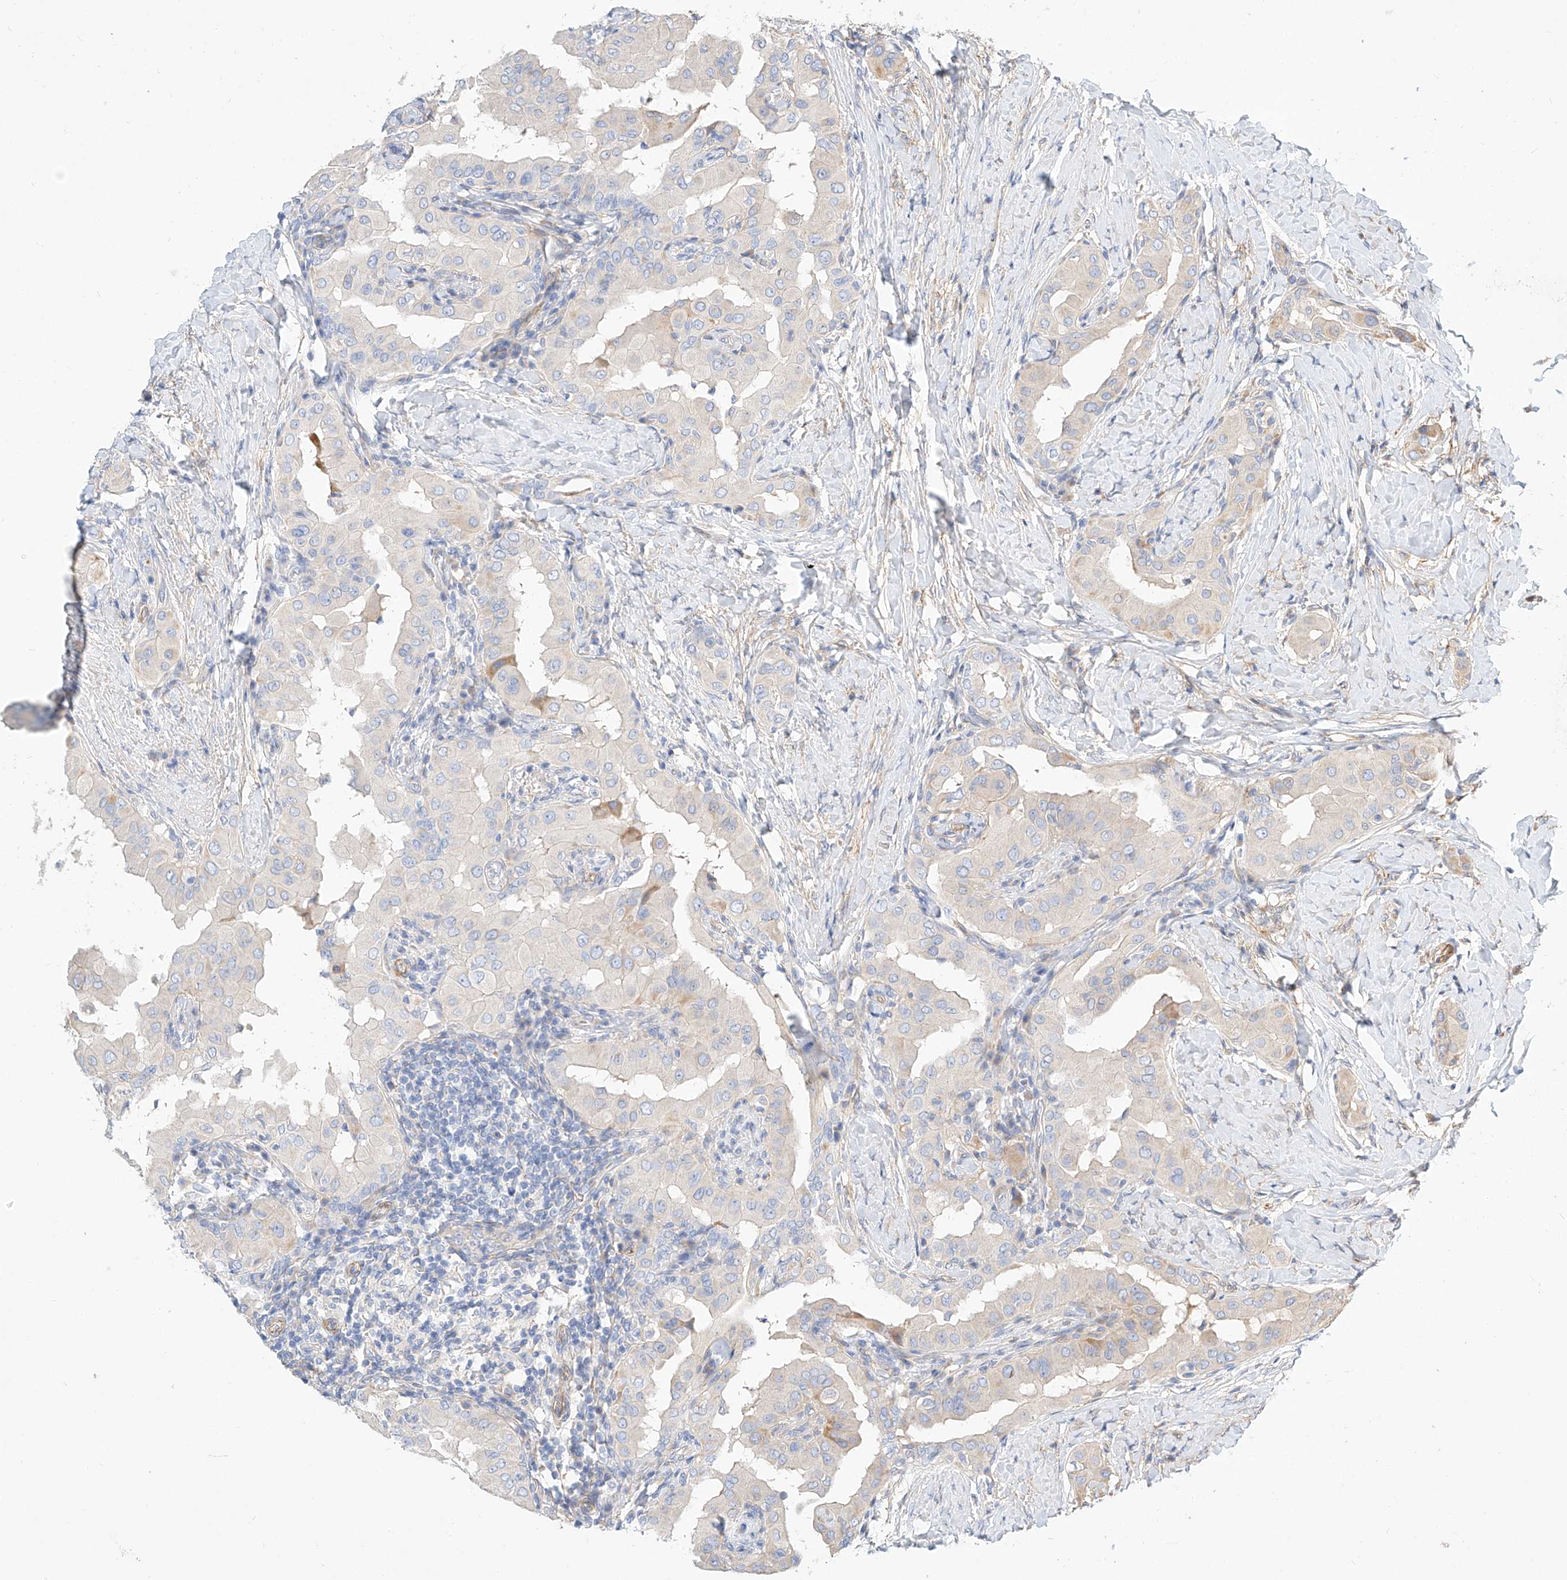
{"staining": {"intensity": "moderate", "quantity": "<25%", "location": "cytoplasmic/membranous"}, "tissue": "thyroid cancer", "cell_type": "Tumor cells", "image_type": "cancer", "snomed": [{"axis": "morphology", "description": "Papillary adenocarcinoma, NOS"}, {"axis": "topography", "description": "Thyroid gland"}], "caption": "Immunohistochemical staining of human thyroid papillary adenocarcinoma shows low levels of moderate cytoplasmic/membranous protein positivity in about <25% of tumor cells. Nuclei are stained in blue.", "gene": "KCNH5", "patient": {"sex": "male", "age": 33}}